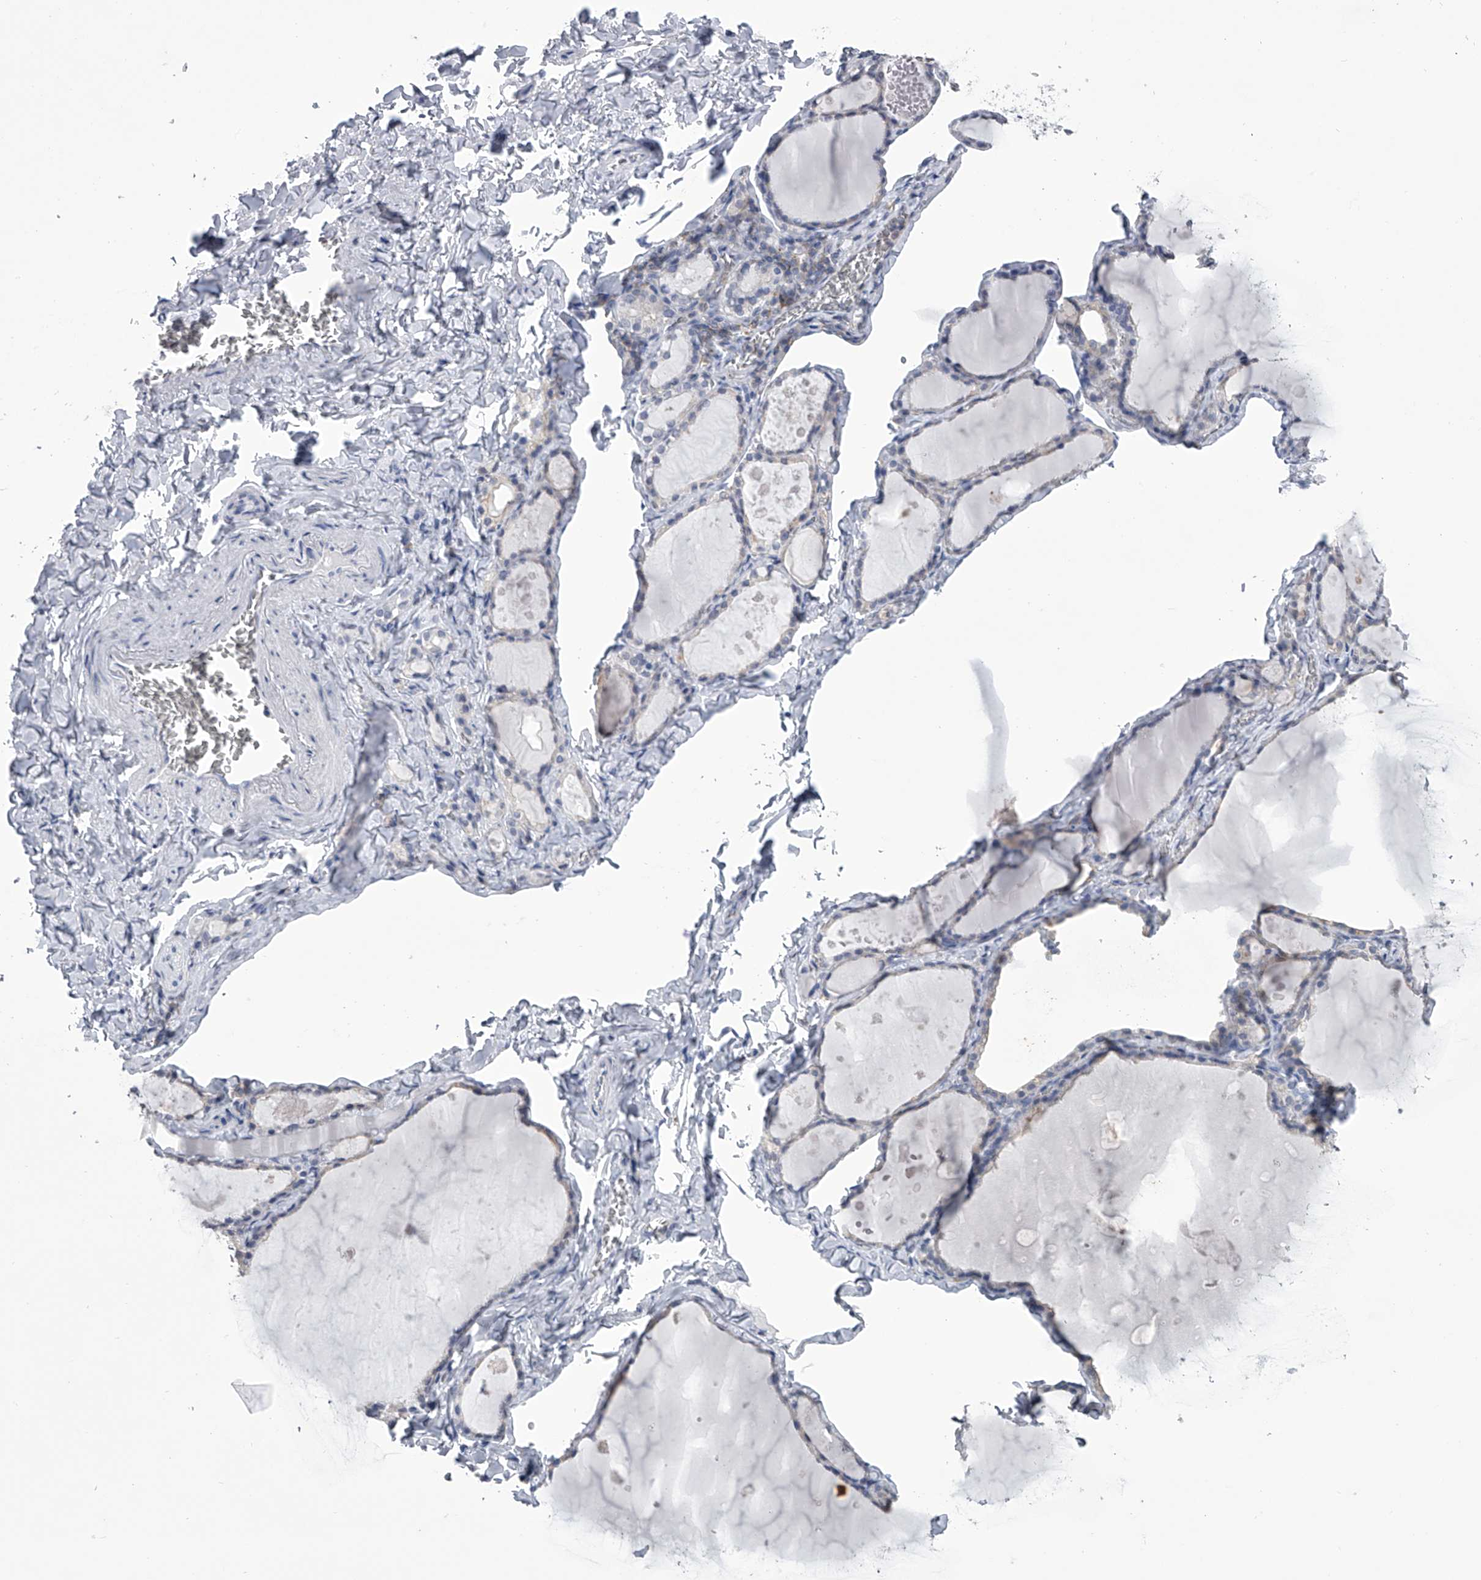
{"staining": {"intensity": "negative", "quantity": "none", "location": "none"}, "tissue": "thyroid gland", "cell_type": "Glandular cells", "image_type": "normal", "snomed": [{"axis": "morphology", "description": "Normal tissue, NOS"}, {"axis": "topography", "description": "Thyroid gland"}], "caption": "Glandular cells are negative for brown protein staining in benign thyroid gland. (DAB immunohistochemistry (IHC), high magnification).", "gene": "TASP1", "patient": {"sex": "male", "age": 56}}